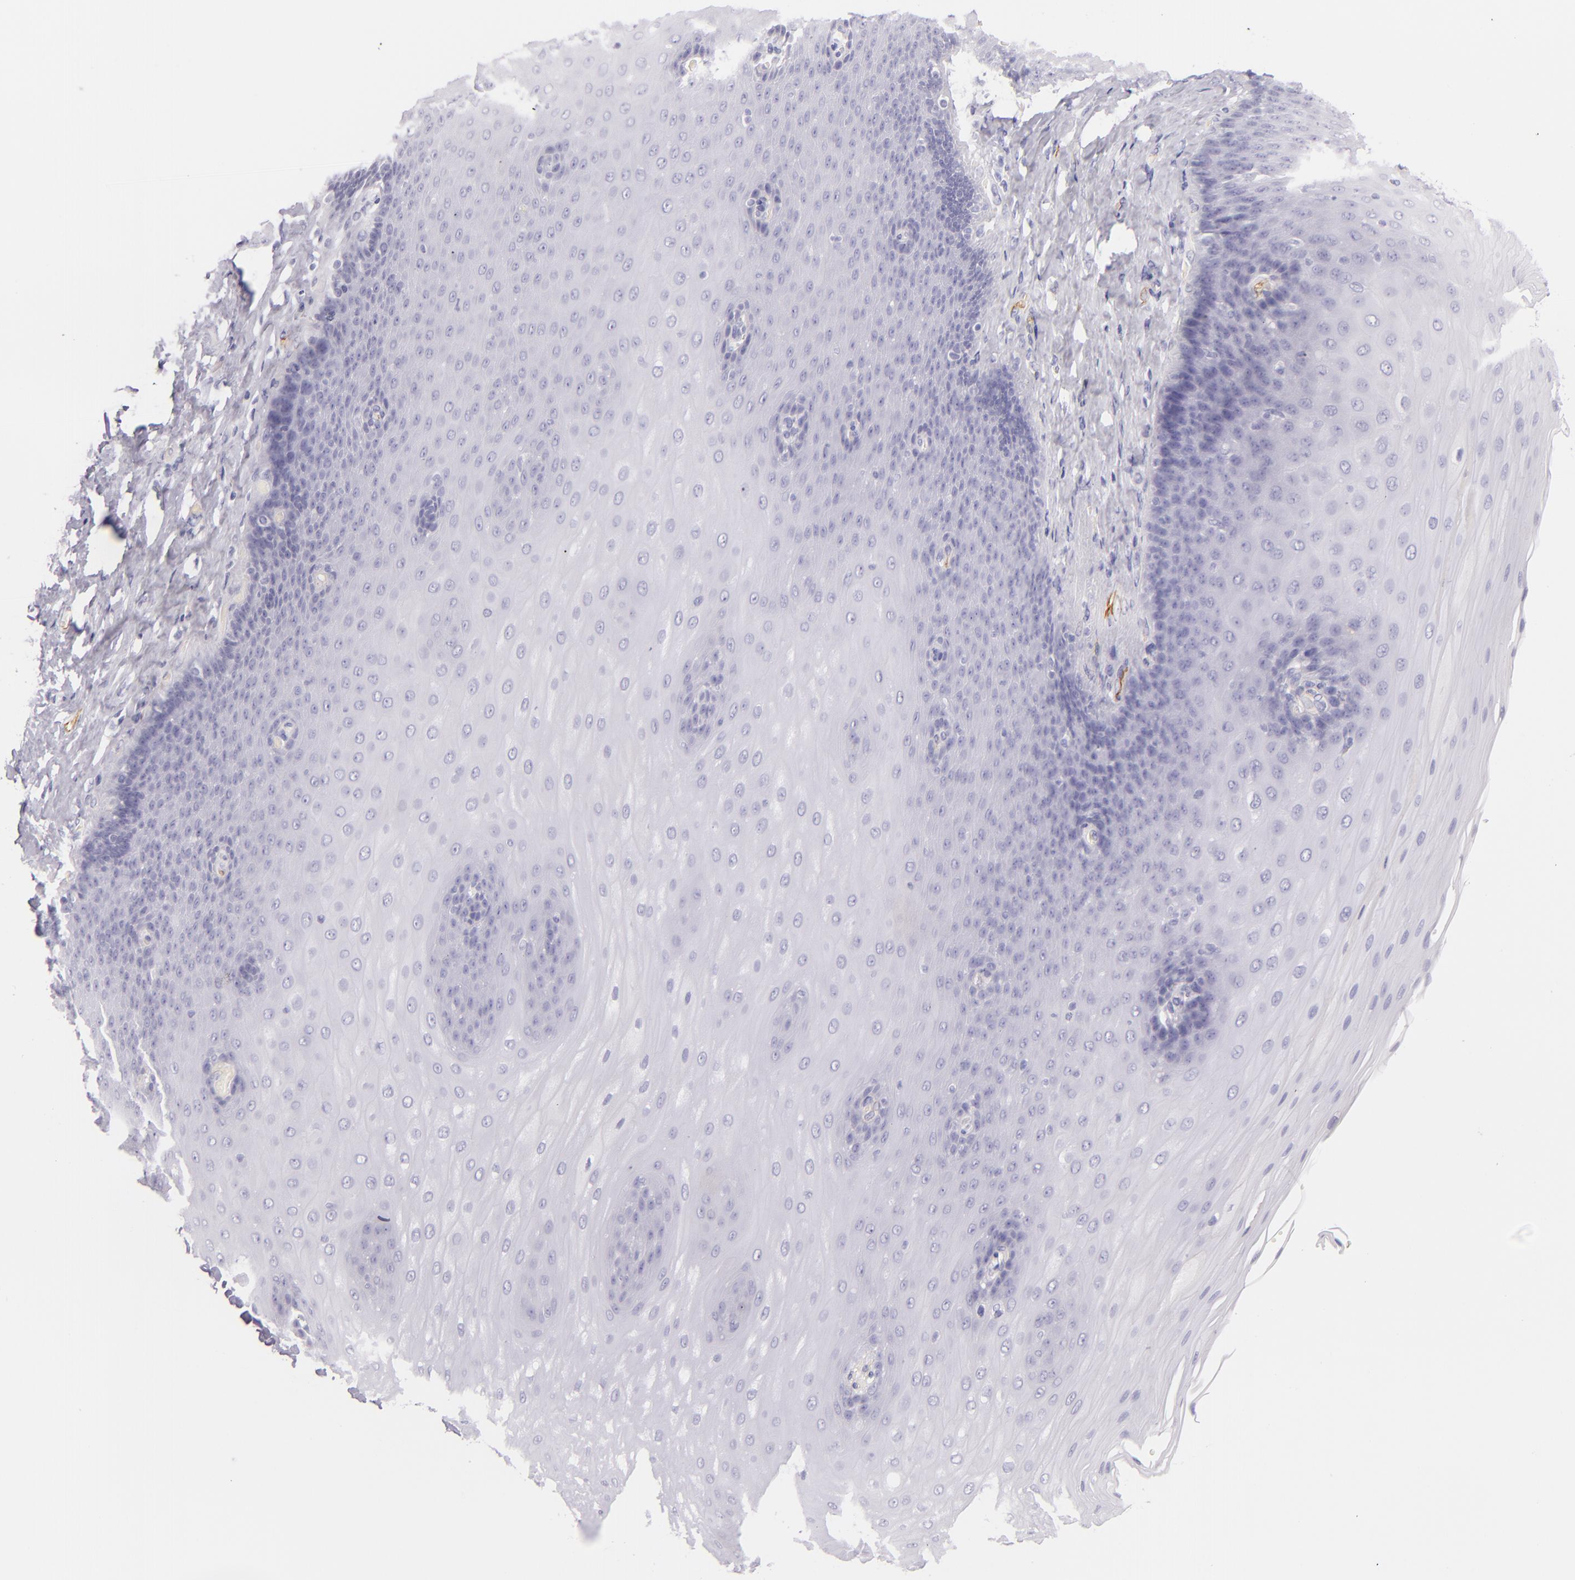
{"staining": {"intensity": "negative", "quantity": "none", "location": "none"}, "tissue": "esophagus", "cell_type": "Squamous epithelial cells", "image_type": "normal", "snomed": [{"axis": "morphology", "description": "Normal tissue, NOS"}, {"axis": "topography", "description": "Esophagus"}], "caption": "Photomicrograph shows no significant protein positivity in squamous epithelial cells of unremarkable esophagus.", "gene": "ICAM1", "patient": {"sex": "male", "age": 62}}